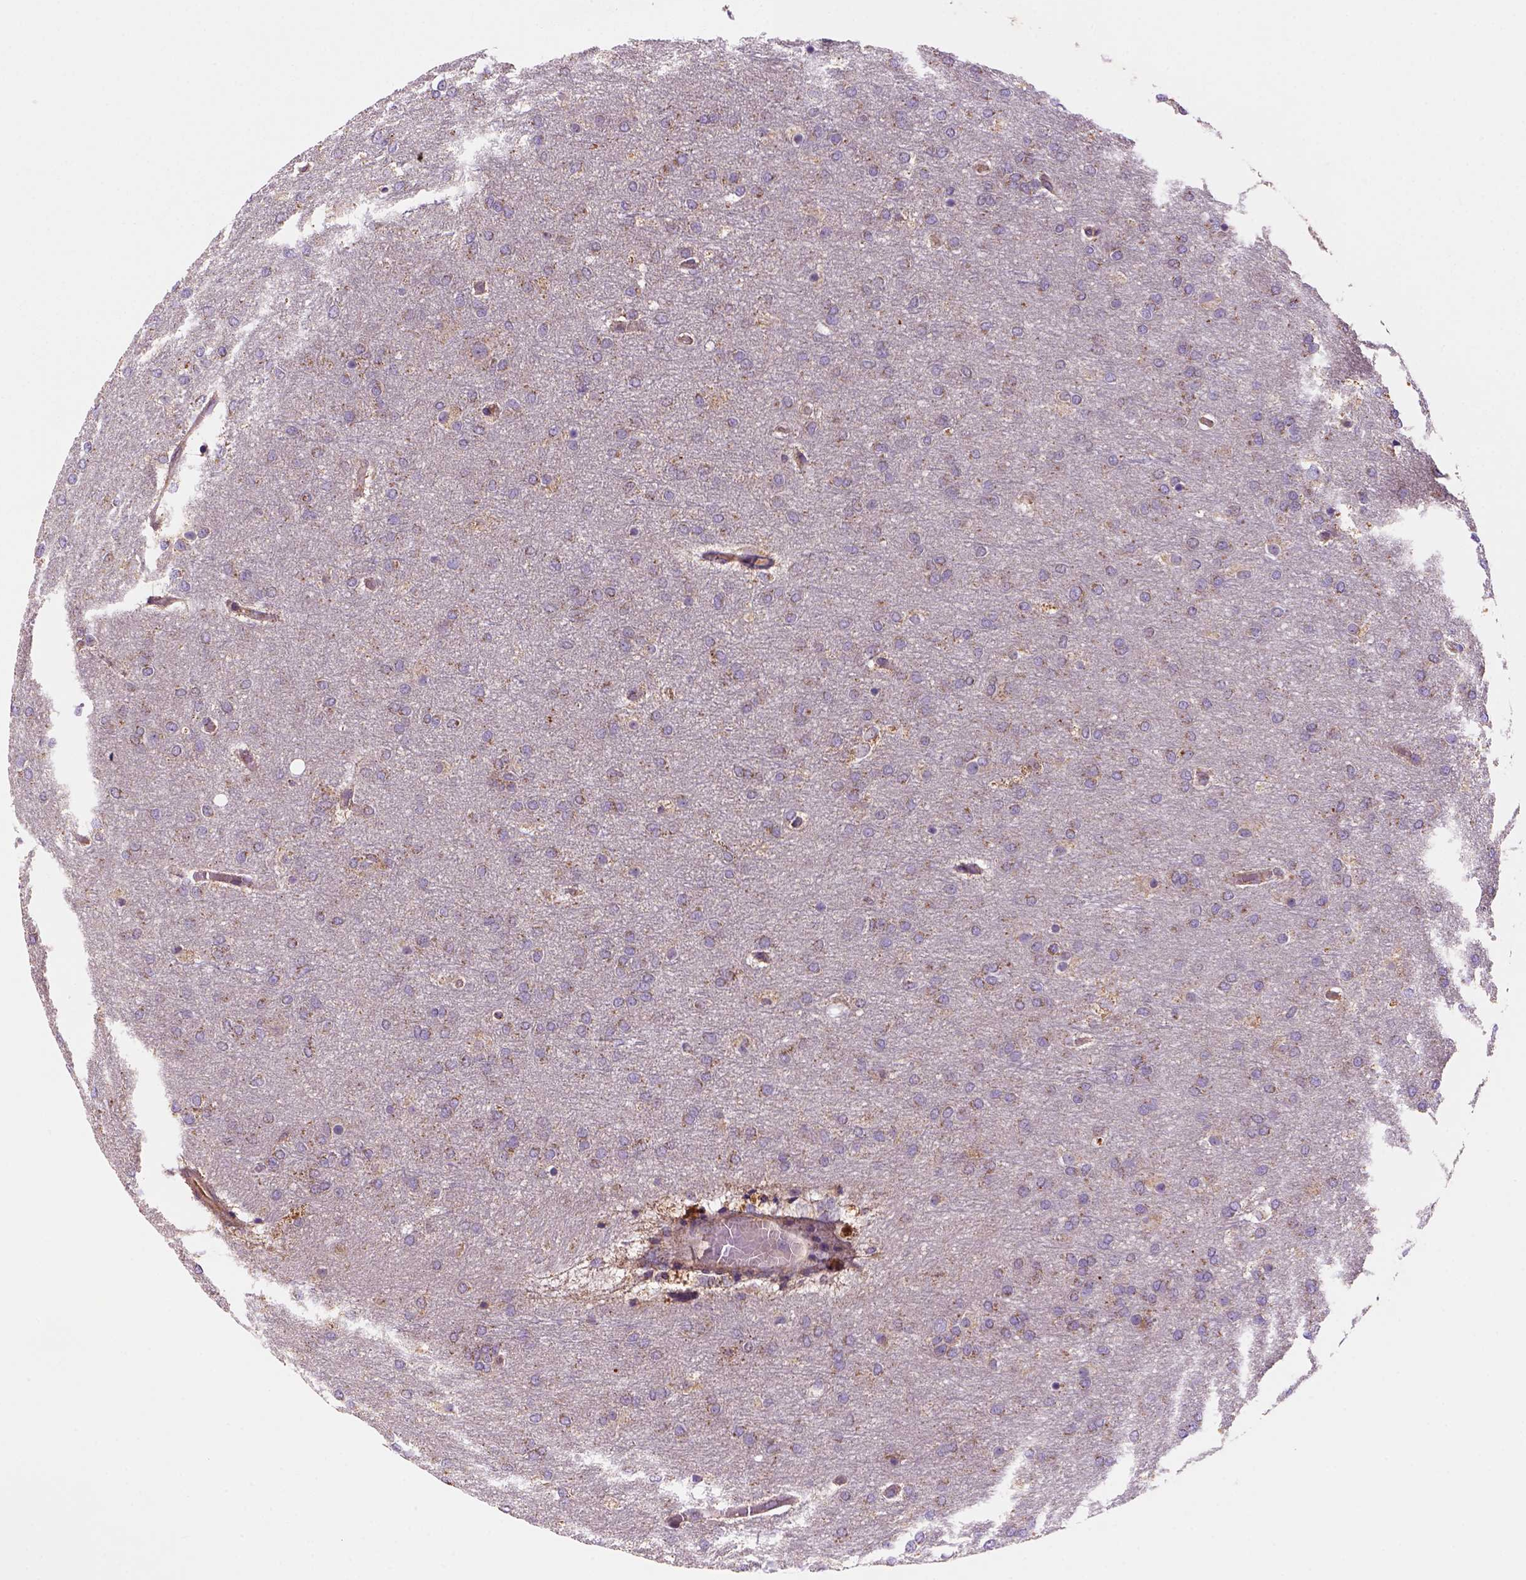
{"staining": {"intensity": "weak", "quantity": "25%-75%", "location": "cytoplasmic/membranous"}, "tissue": "glioma", "cell_type": "Tumor cells", "image_type": "cancer", "snomed": [{"axis": "morphology", "description": "Glioma, malignant, High grade"}, {"axis": "topography", "description": "Brain"}], "caption": "This is a micrograph of IHC staining of glioma, which shows weak positivity in the cytoplasmic/membranous of tumor cells.", "gene": "WARS2", "patient": {"sex": "female", "age": 61}}